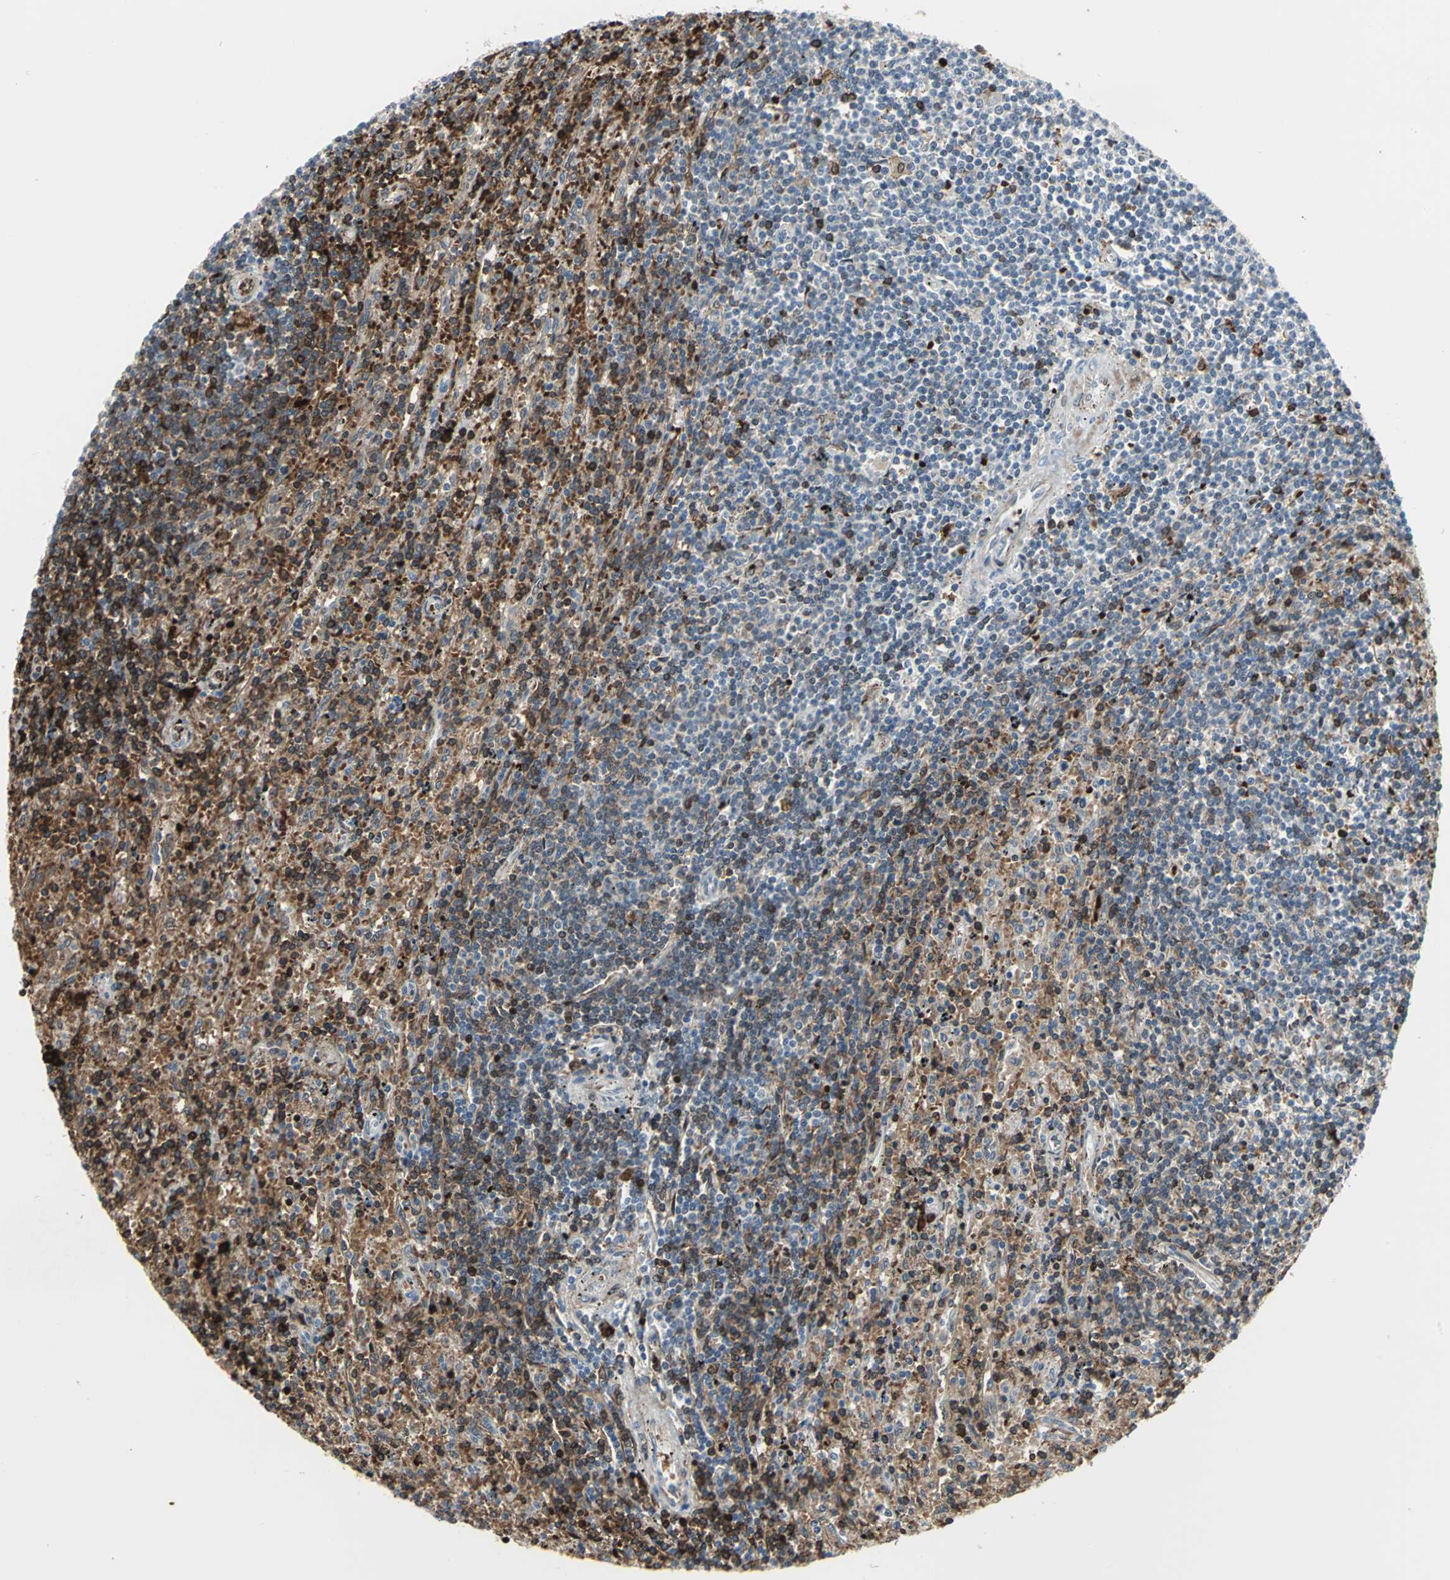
{"staining": {"intensity": "moderate", "quantity": "25%-75%", "location": "nuclear"}, "tissue": "lymphoma", "cell_type": "Tumor cells", "image_type": "cancer", "snomed": [{"axis": "morphology", "description": "Malignant lymphoma, non-Hodgkin's type, Low grade"}, {"axis": "topography", "description": "Spleen"}], "caption": "This micrograph demonstrates immunohistochemistry (IHC) staining of human lymphoma, with medium moderate nuclear staining in approximately 25%-75% of tumor cells.", "gene": "GLI3", "patient": {"sex": "male", "age": 76}}